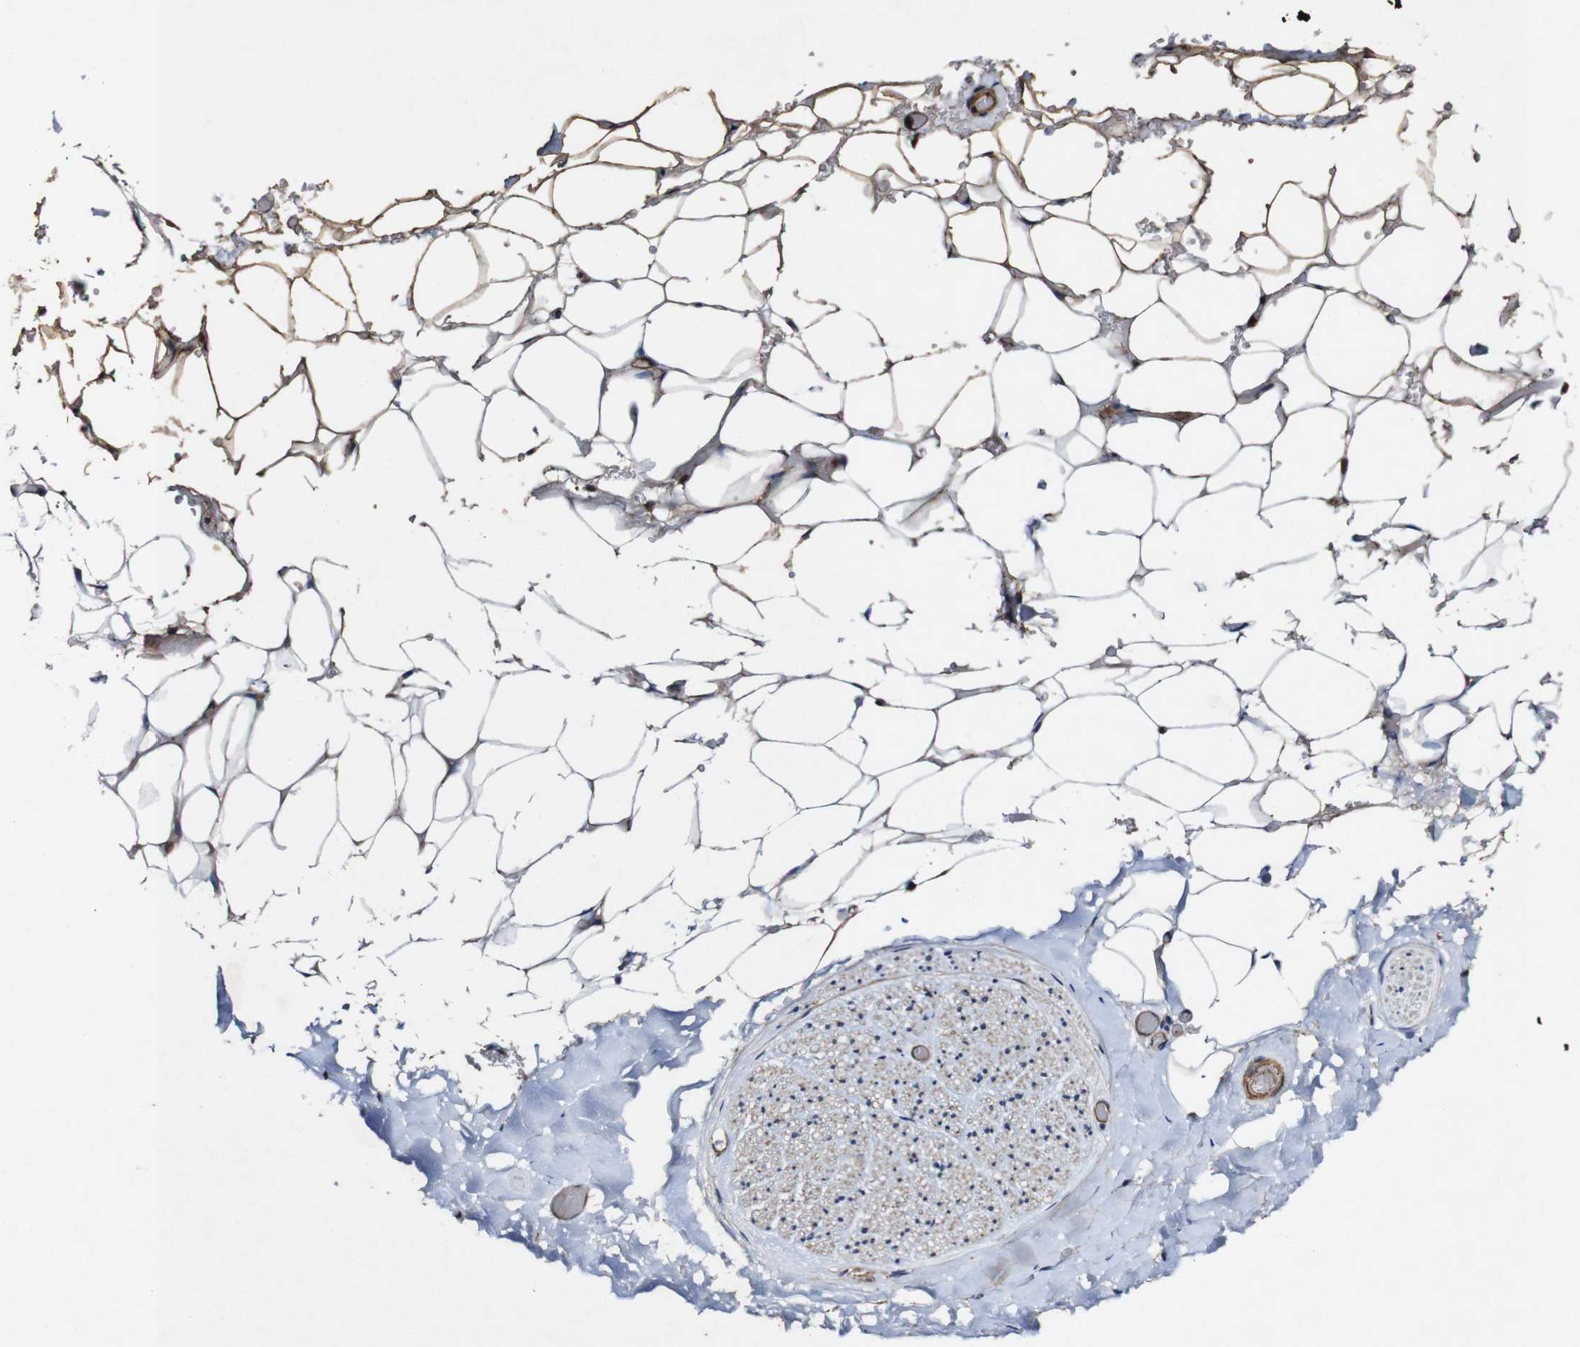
{"staining": {"intensity": "weak", "quantity": "25%-75%", "location": "cytoplasmic/membranous"}, "tissue": "adipose tissue", "cell_type": "Adipocytes", "image_type": "normal", "snomed": [{"axis": "morphology", "description": "Normal tissue, NOS"}, {"axis": "topography", "description": "Peripheral nerve tissue"}], "caption": "DAB immunohistochemical staining of unremarkable adipose tissue reveals weak cytoplasmic/membranous protein staining in approximately 25%-75% of adipocytes. (DAB (3,3'-diaminobenzidine) = brown stain, brightfield microscopy at high magnification).", "gene": "GSDME", "patient": {"sex": "male", "age": 70}}